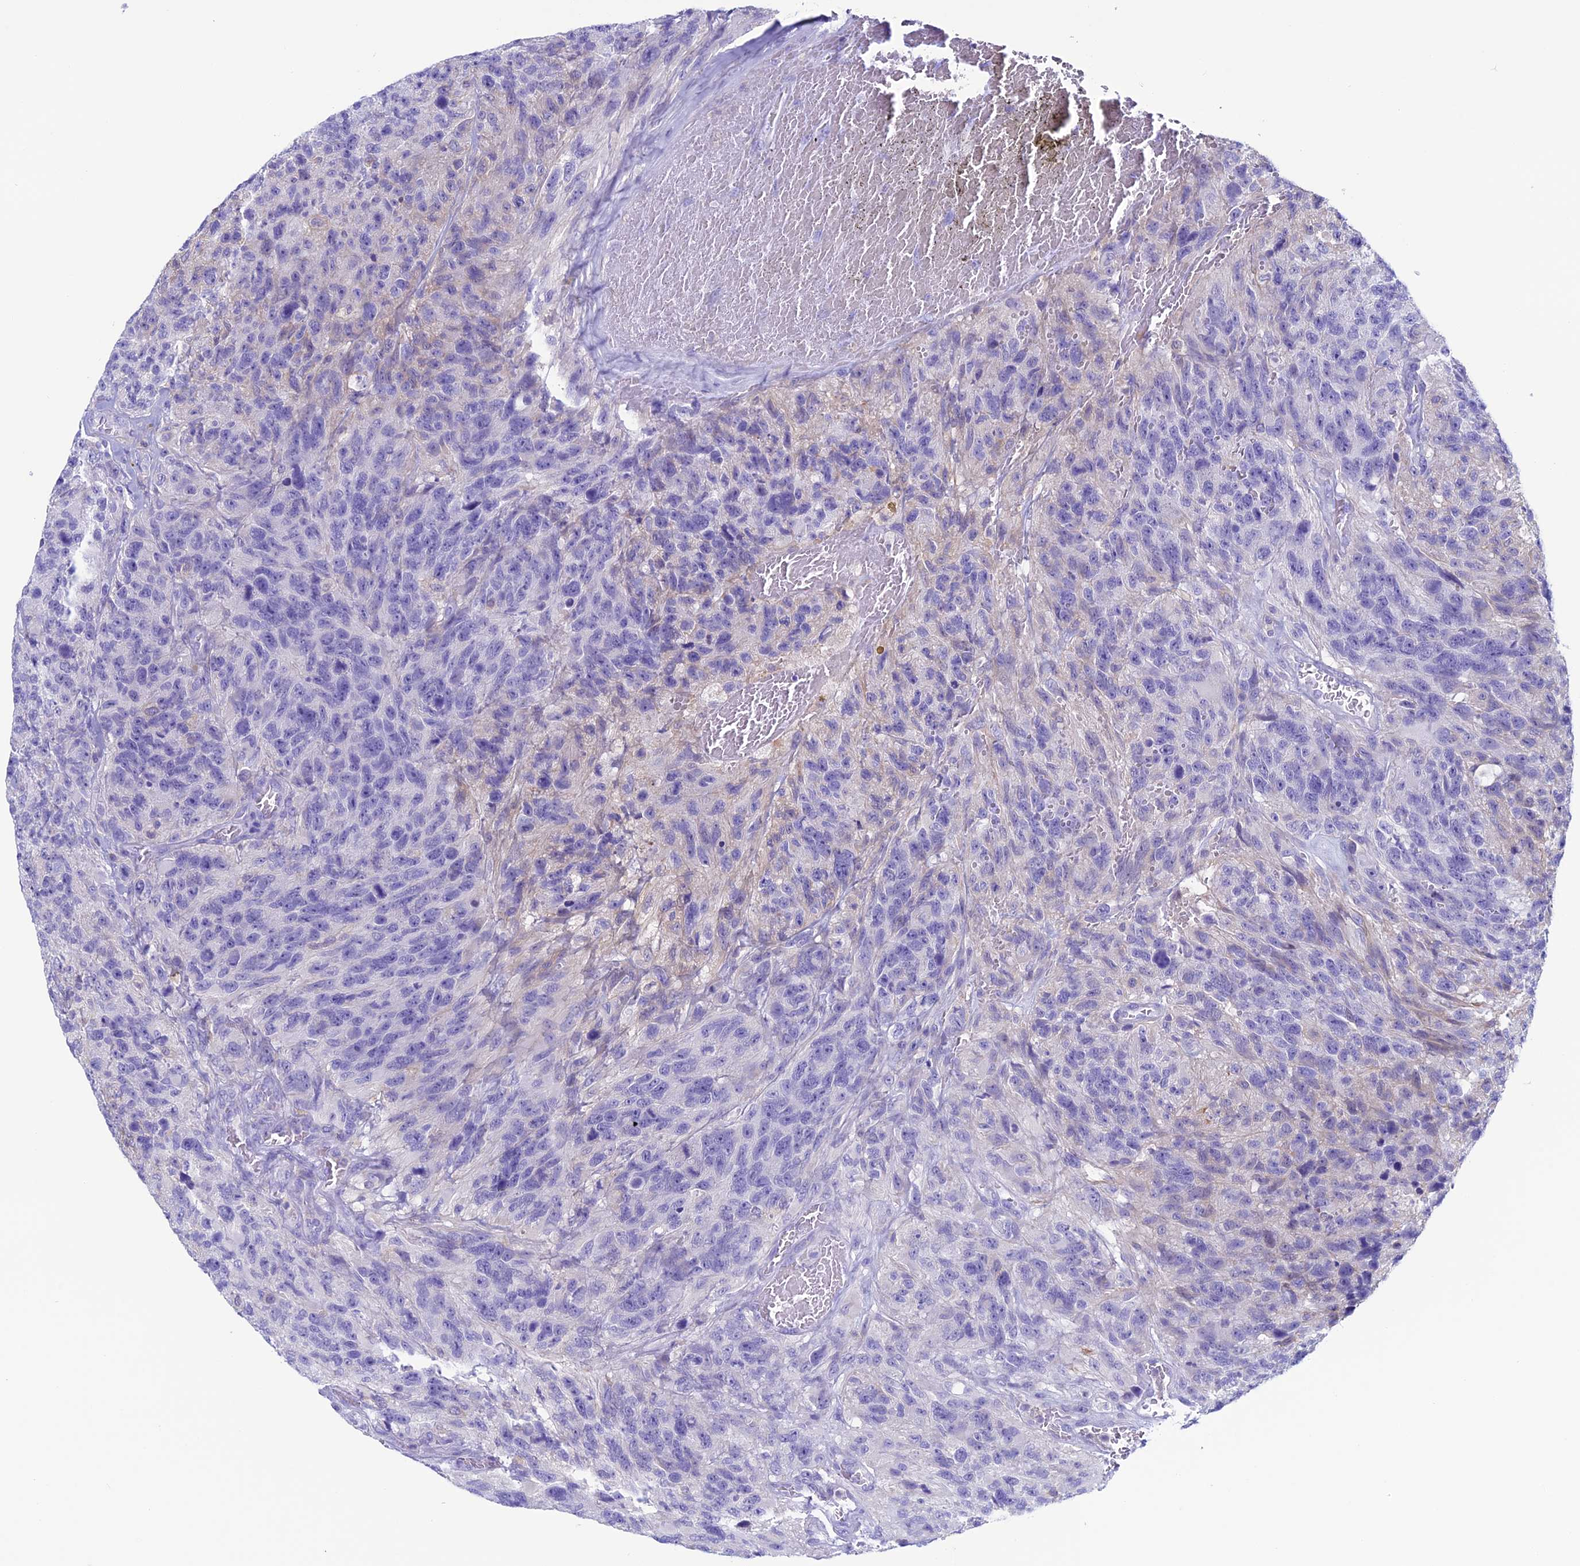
{"staining": {"intensity": "negative", "quantity": "none", "location": "none"}, "tissue": "glioma", "cell_type": "Tumor cells", "image_type": "cancer", "snomed": [{"axis": "morphology", "description": "Glioma, malignant, High grade"}, {"axis": "topography", "description": "Brain"}], "caption": "Image shows no significant protein positivity in tumor cells of malignant glioma (high-grade).", "gene": "KCNK17", "patient": {"sex": "male", "age": 69}}